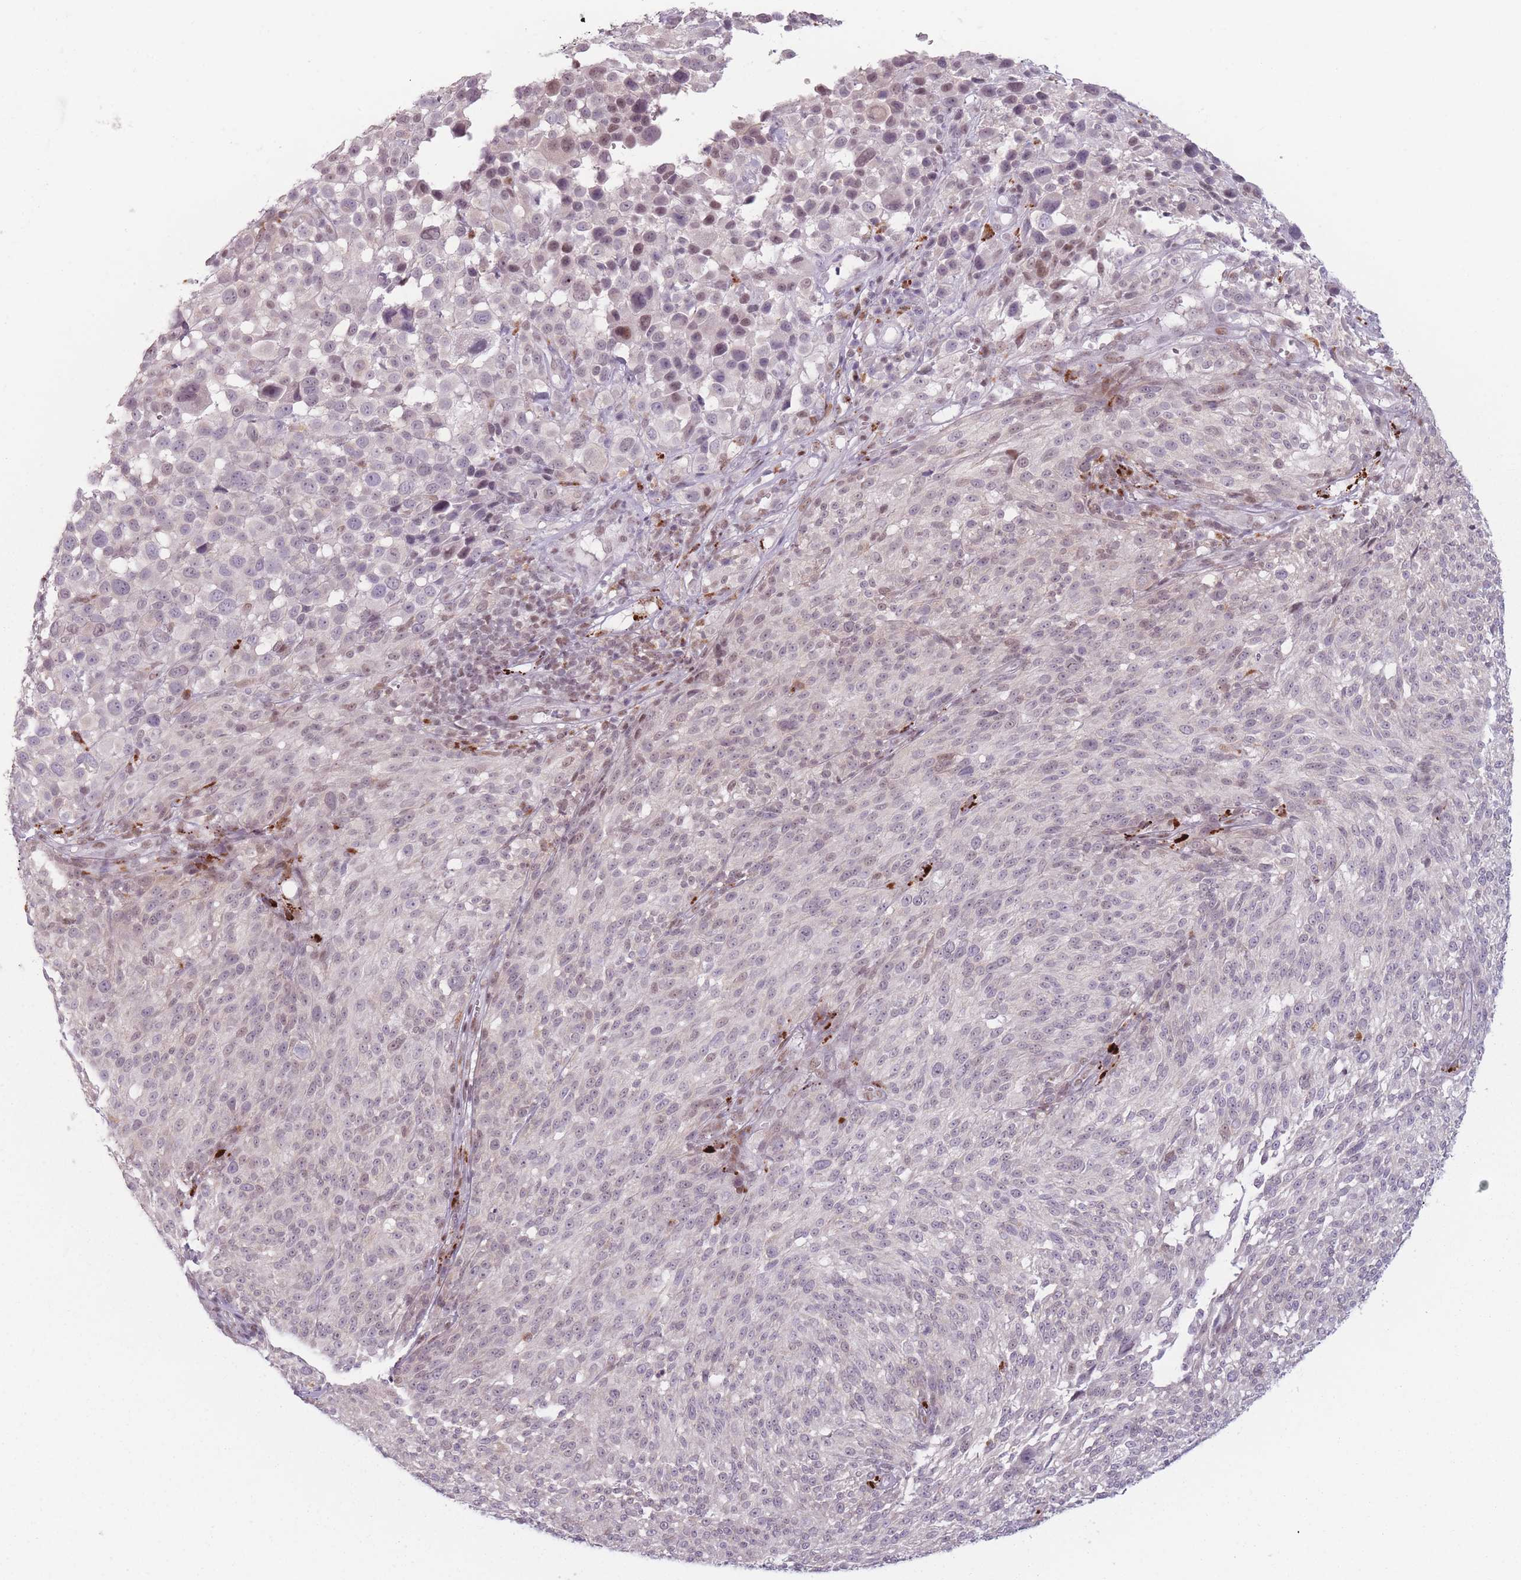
{"staining": {"intensity": "moderate", "quantity": "<25%", "location": "cytoplasmic/membranous,nuclear"}, "tissue": "melanoma", "cell_type": "Tumor cells", "image_type": "cancer", "snomed": [{"axis": "morphology", "description": "Malignant melanoma, NOS"}, {"axis": "topography", "description": "Skin of trunk"}], "caption": "Moderate cytoplasmic/membranous and nuclear protein positivity is identified in about <25% of tumor cells in melanoma.", "gene": "OR10C1", "patient": {"sex": "male", "age": 71}}